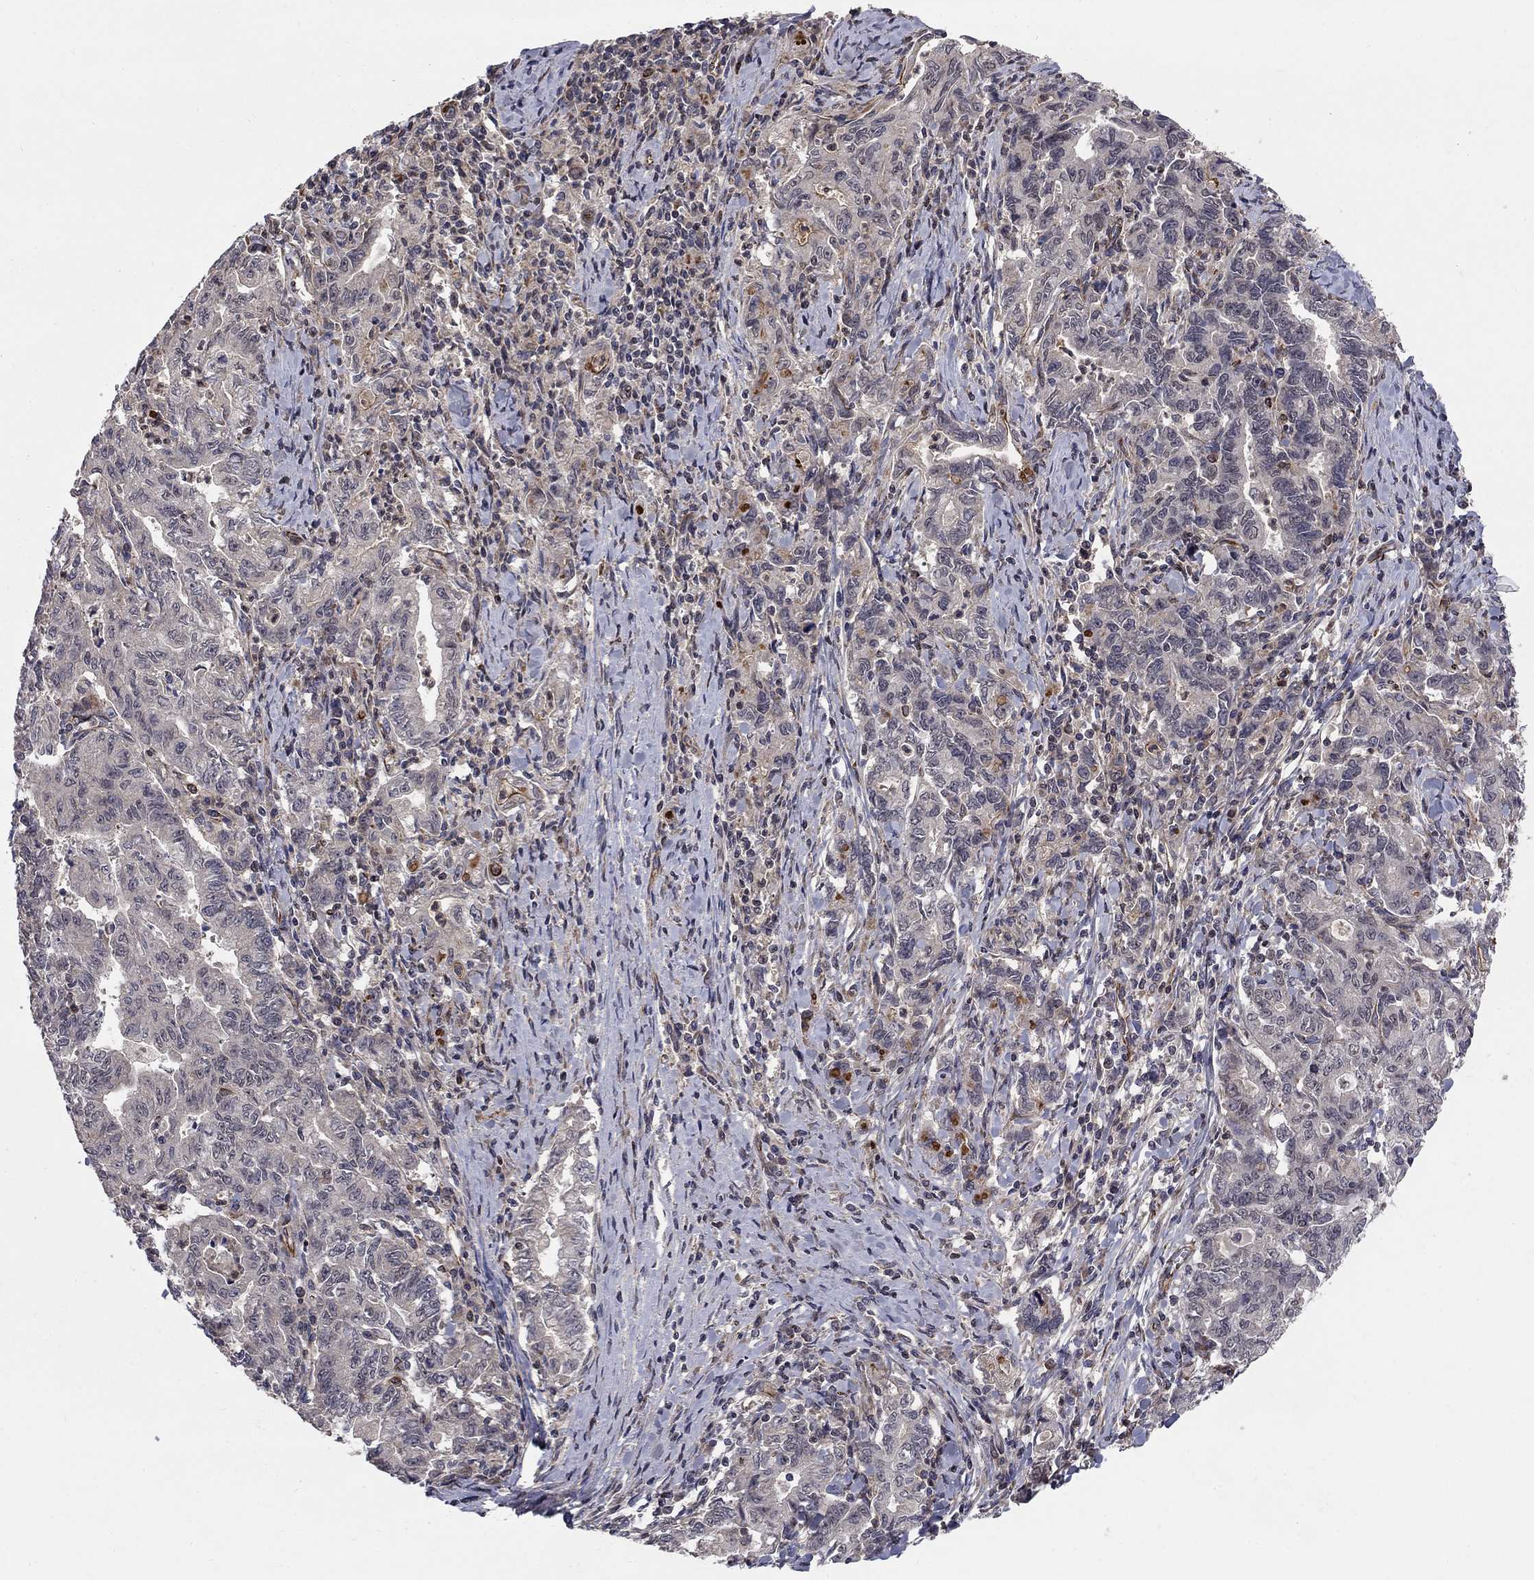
{"staining": {"intensity": "negative", "quantity": "none", "location": "none"}, "tissue": "stomach cancer", "cell_type": "Tumor cells", "image_type": "cancer", "snomed": [{"axis": "morphology", "description": "Adenocarcinoma, NOS"}, {"axis": "topography", "description": "Stomach, upper"}], "caption": "There is no significant expression in tumor cells of adenocarcinoma (stomach). The staining was performed using DAB to visualize the protein expression in brown, while the nuclei were stained in blue with hematoxylin (Magnification: 20x).", "gene": "MSRA", "patient": {"sex": "female", "age": 79}}